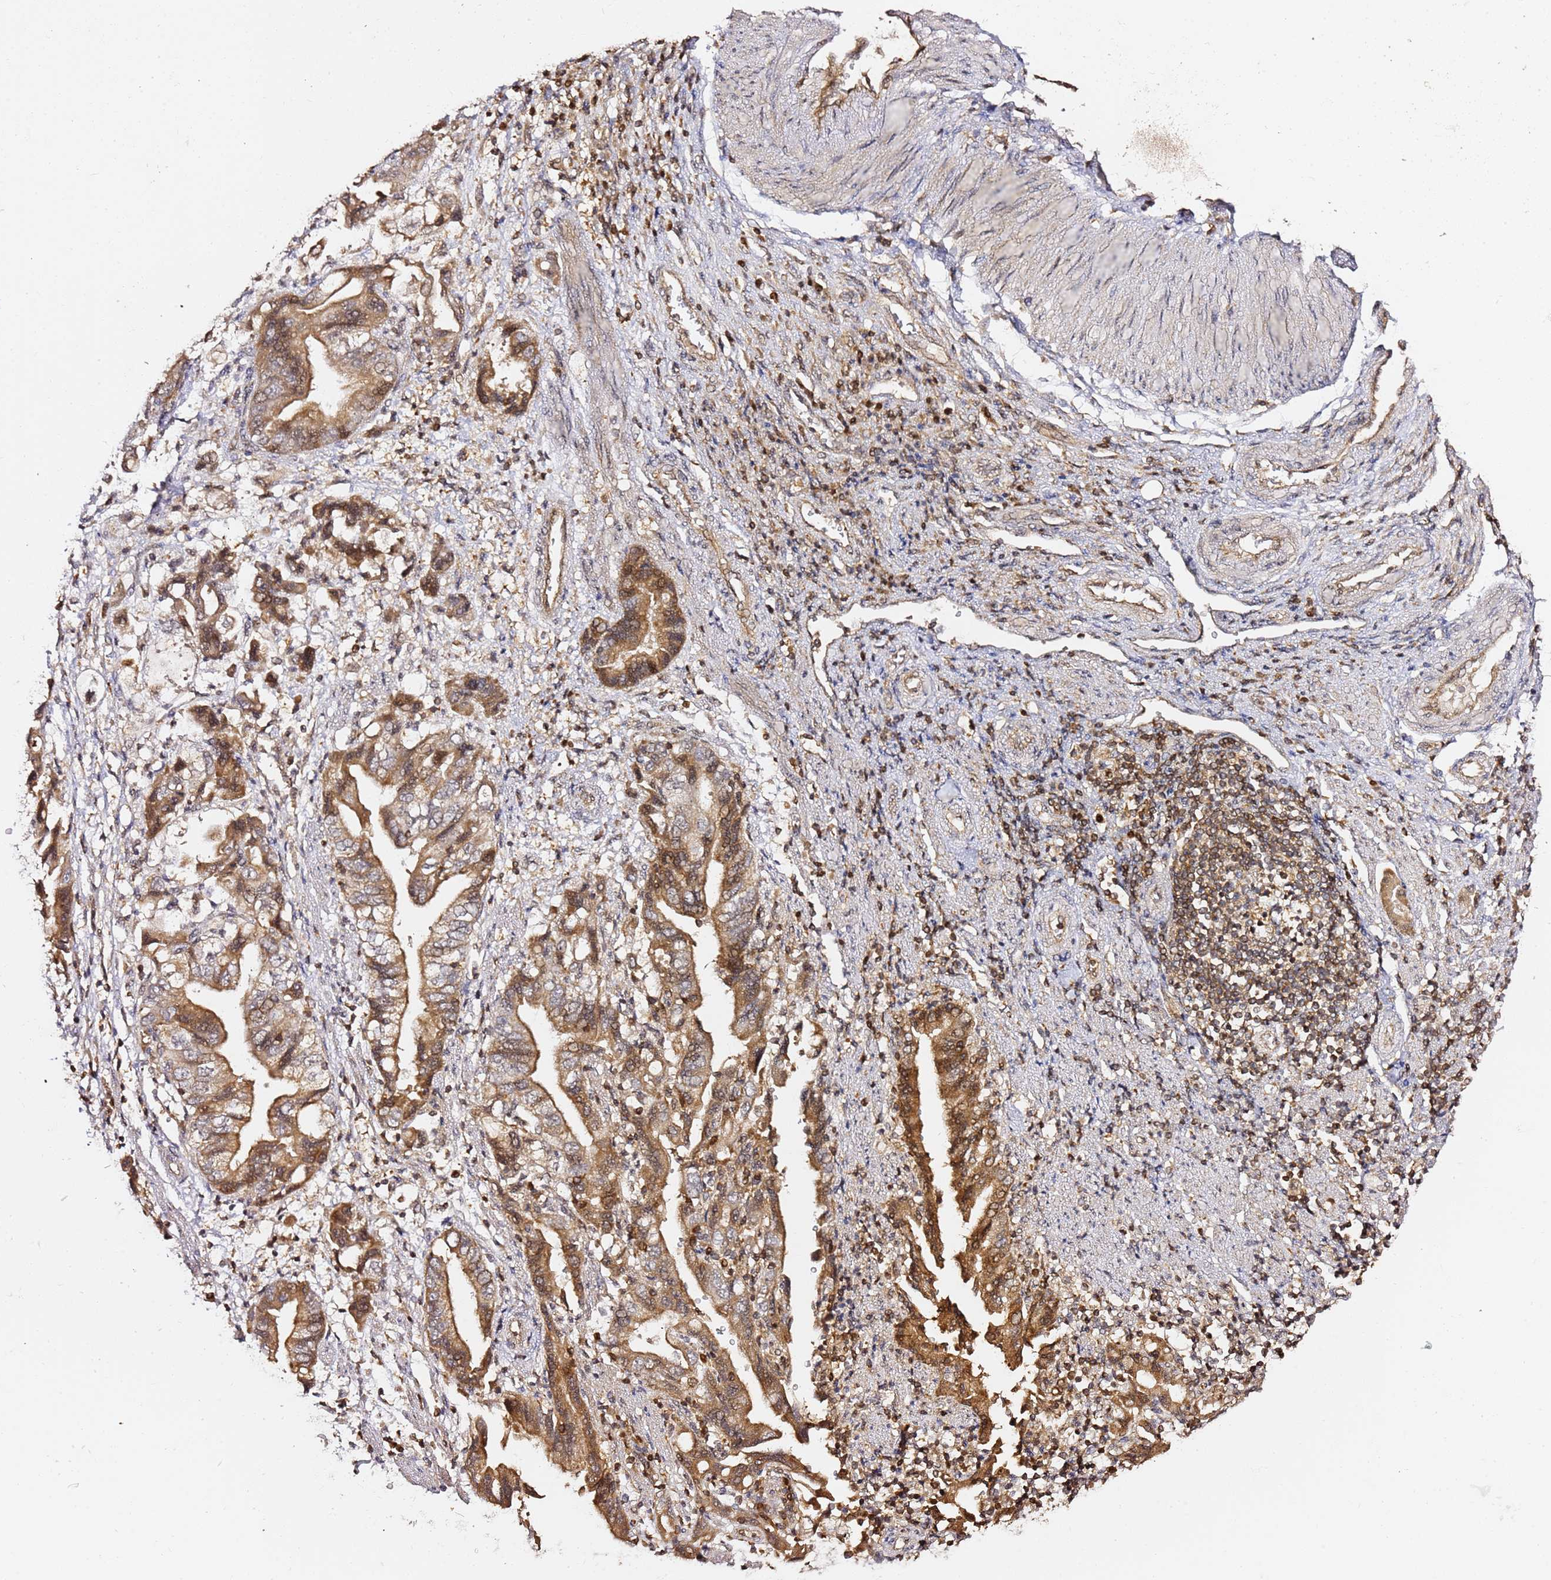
{"staining": {"intensity": "moderate", "quantity": ">75%", "location": "cytoplasmic/membranous"}, "tissue": "stomach cancer", "cell_type": "Tumor cells", "image_type": "cancer", "snomed": [{"axis": "morphology", "description": "Adenocarcinoma, NOS"}, {"axis": "topography", "description": "Stomach"}], "caption": "Protein staining of stomach cancer (adenocarcinoma) tissue shows moderate cytoplasmic/membranous positivity in about >75% of tumor cells.", "gene": "OR5V1", "patient": {"sex": "male", "age": 62}}